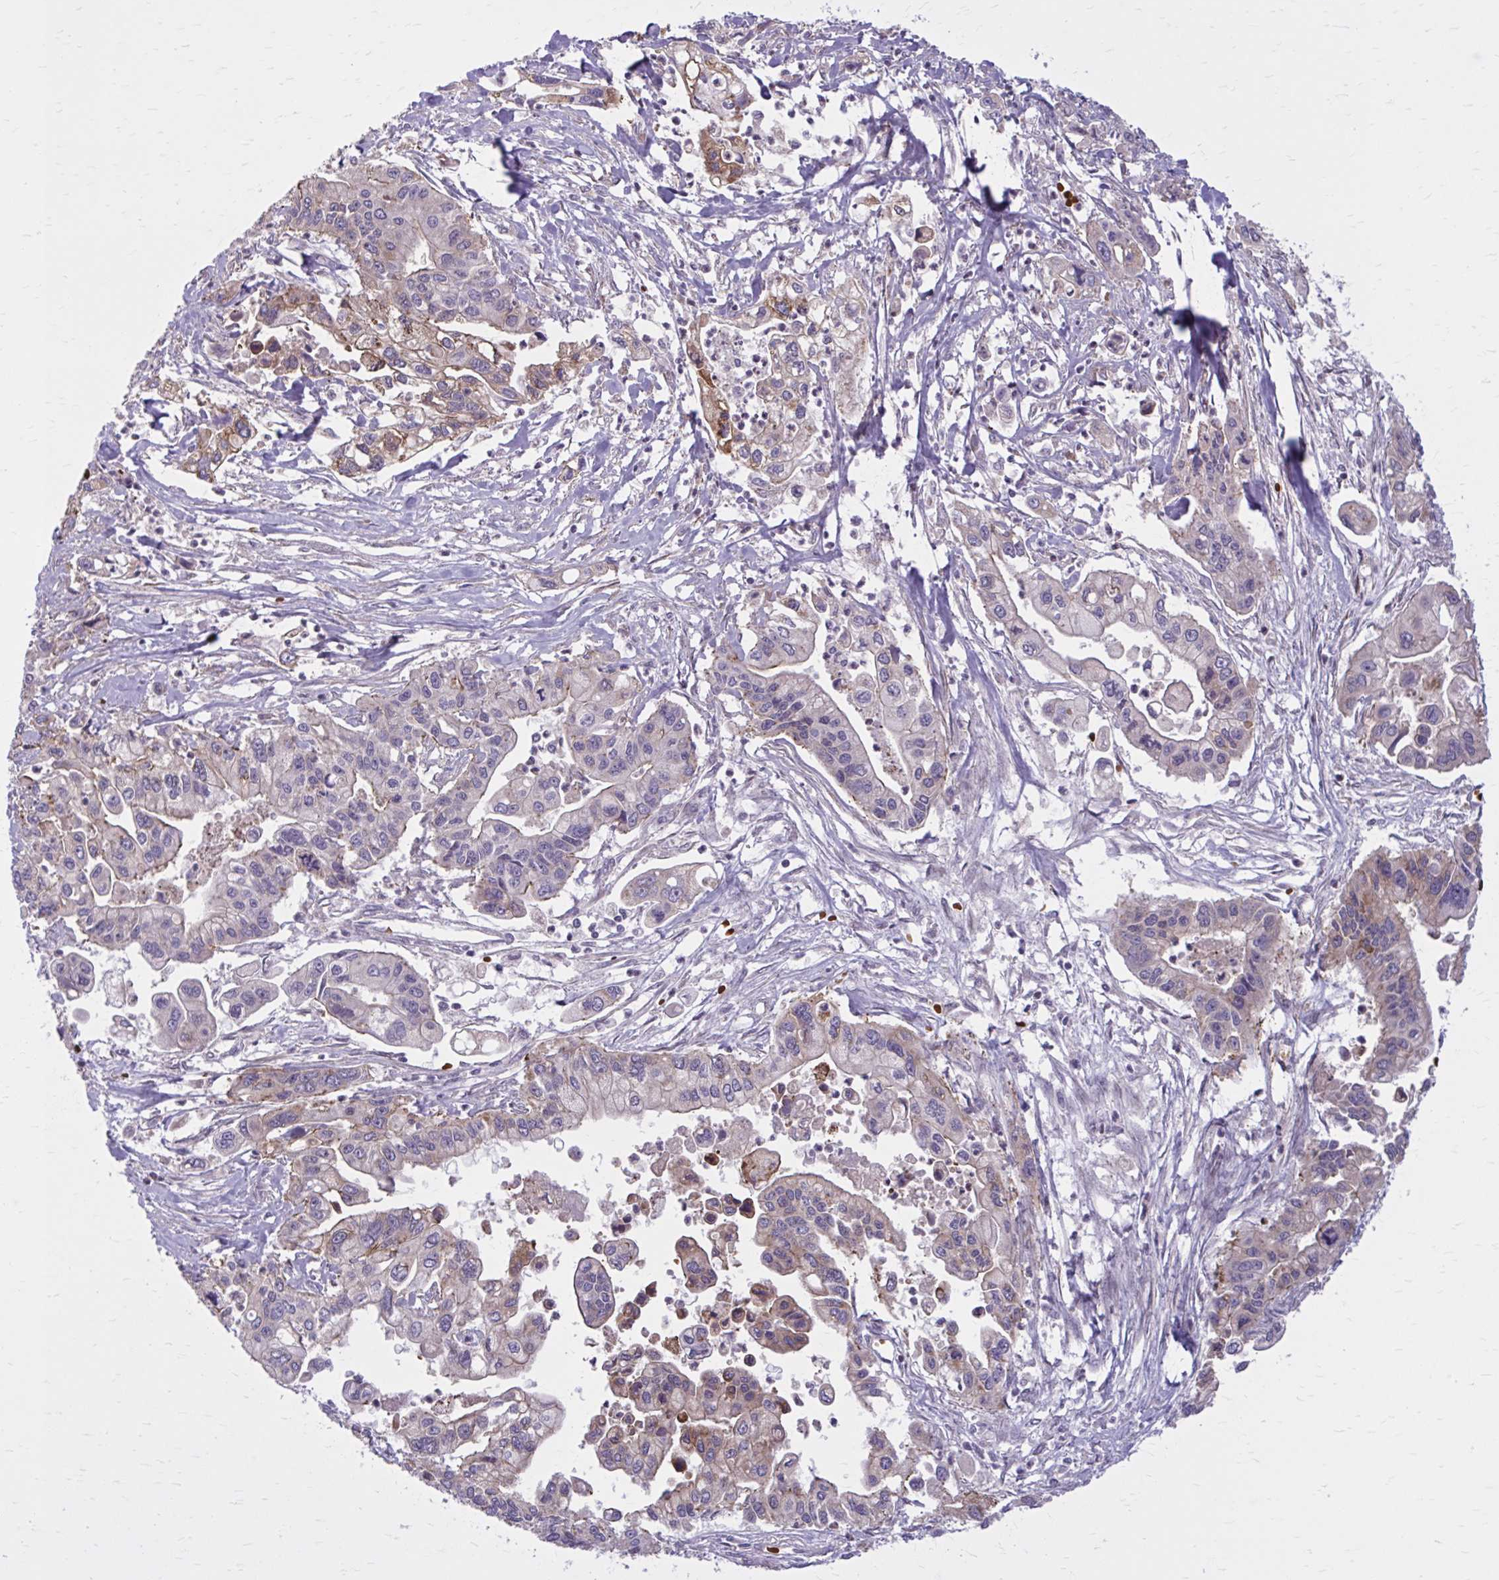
{"staining": {"intensity": "moderate", "quantity": "<25%", "location": "cytoplasmic/membranous"}, "tissue": "pancreatic cancer", "cell_type": "Tumor cells", "image_type": "cancer", "snomed": [{"axis": "morphology", "description": "Adenocarcinoma, NOS"}, {"axis": "topography", "description": "Pancreas"}], "caption": "Pancreatic adenocarcinoma tissue exhibits moderate cytoplasmic/membranous staining in about <25% of tumor cells, visualized by immunohistochemistry. (Stains: DAB (3,3'-diaminobenzidine) in brown, nuclei in blue, Microscopy: brightfield microscopy at high magnification).", "gene": "SNF8", "patient": {"sex": "male", "age": 62}}